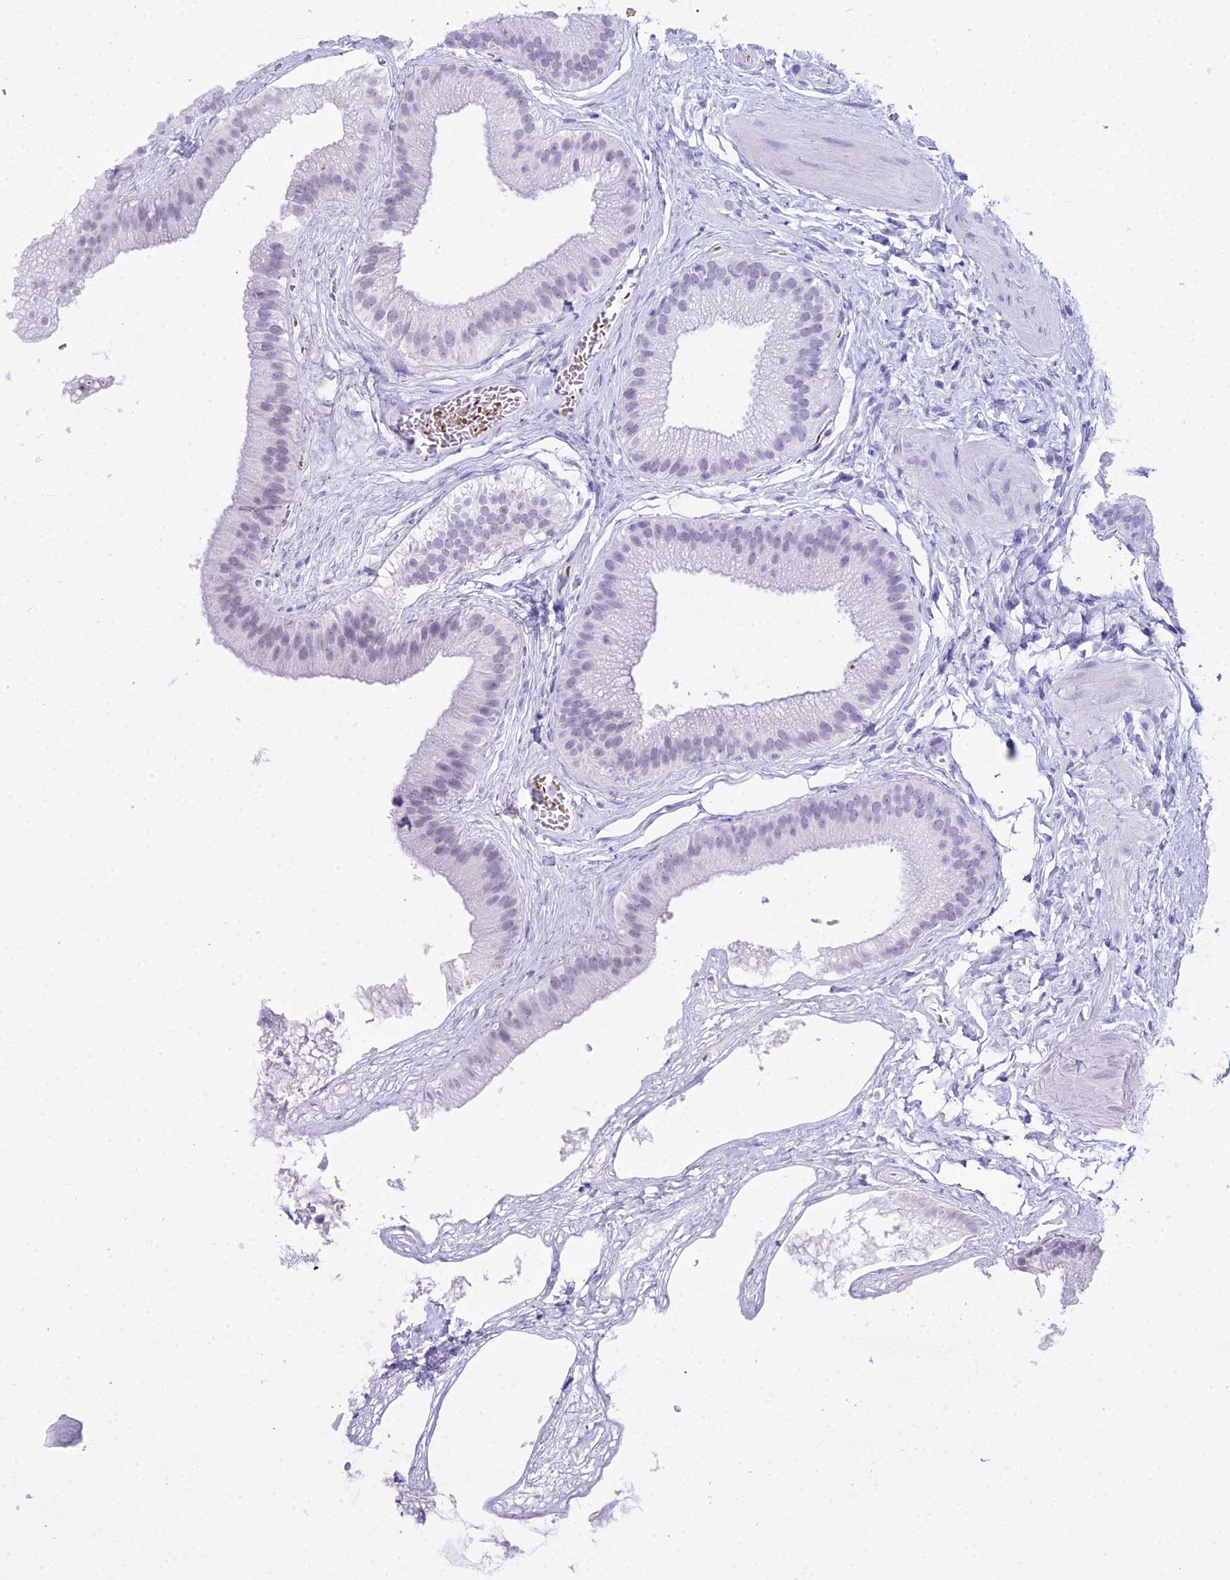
{"staining": {"intensity": "weak", "quantity": "<25%", "location": "nuclear"}, "tissue": "gallbladder", "cell_type": "Glandular cells", "image_type": "normal", "snomed": [{"axis": "morphology", "description": "Normal tissue, NOS"}, {"axis": "topography", "description": "Gallbladder"}], "caption": "IHC histopathology image of benign gallbladder stained for a protein (brown), which demonstrates no expression in glandular cells.", "gene": "RNPS1", "patient": {"sex": "female", "age": 54}}